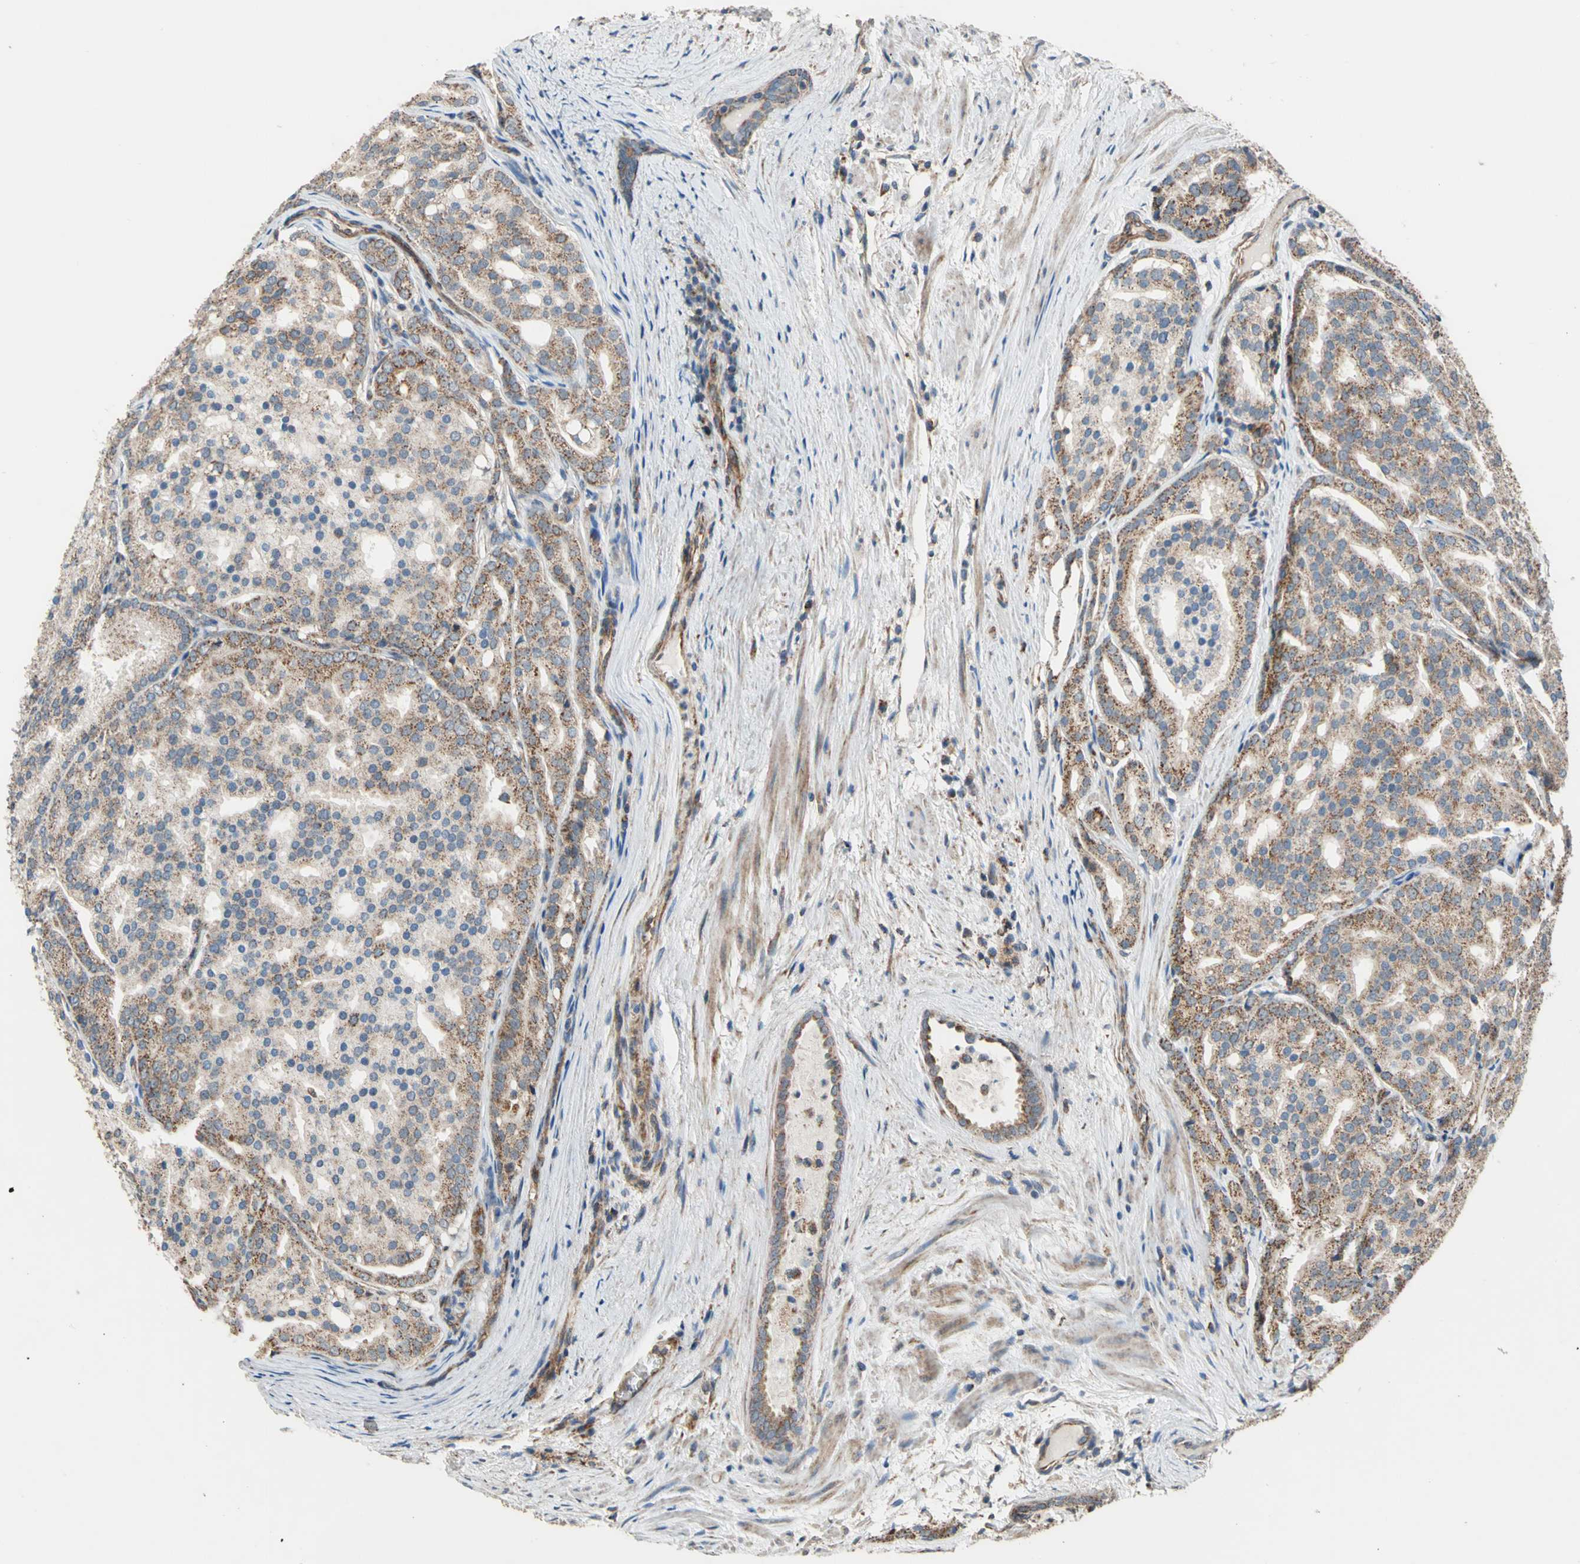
{"staining": {"intensity": "moderate", "quantity": ">75%", "location": "cytoplasmic/membranous"}, "tissue": "prostate cancer", "cell_type": "Tumor cells", "image_type": "cancer", "snomed": [{"axis": "morphology", "description": "Adenocarcinoma, High grade"}, {"axis": "topography", "description": "Prostate"}], "caption": "The photomicrograph demonstrates staining of prostate cancer (high-grade adenocarcinoma), revealing moderate cytoplasmic/membranous protein staining (brown color) within tumor cells.", "gene": "MRPS22", "patient": {"sex": "male", "age": 64}}